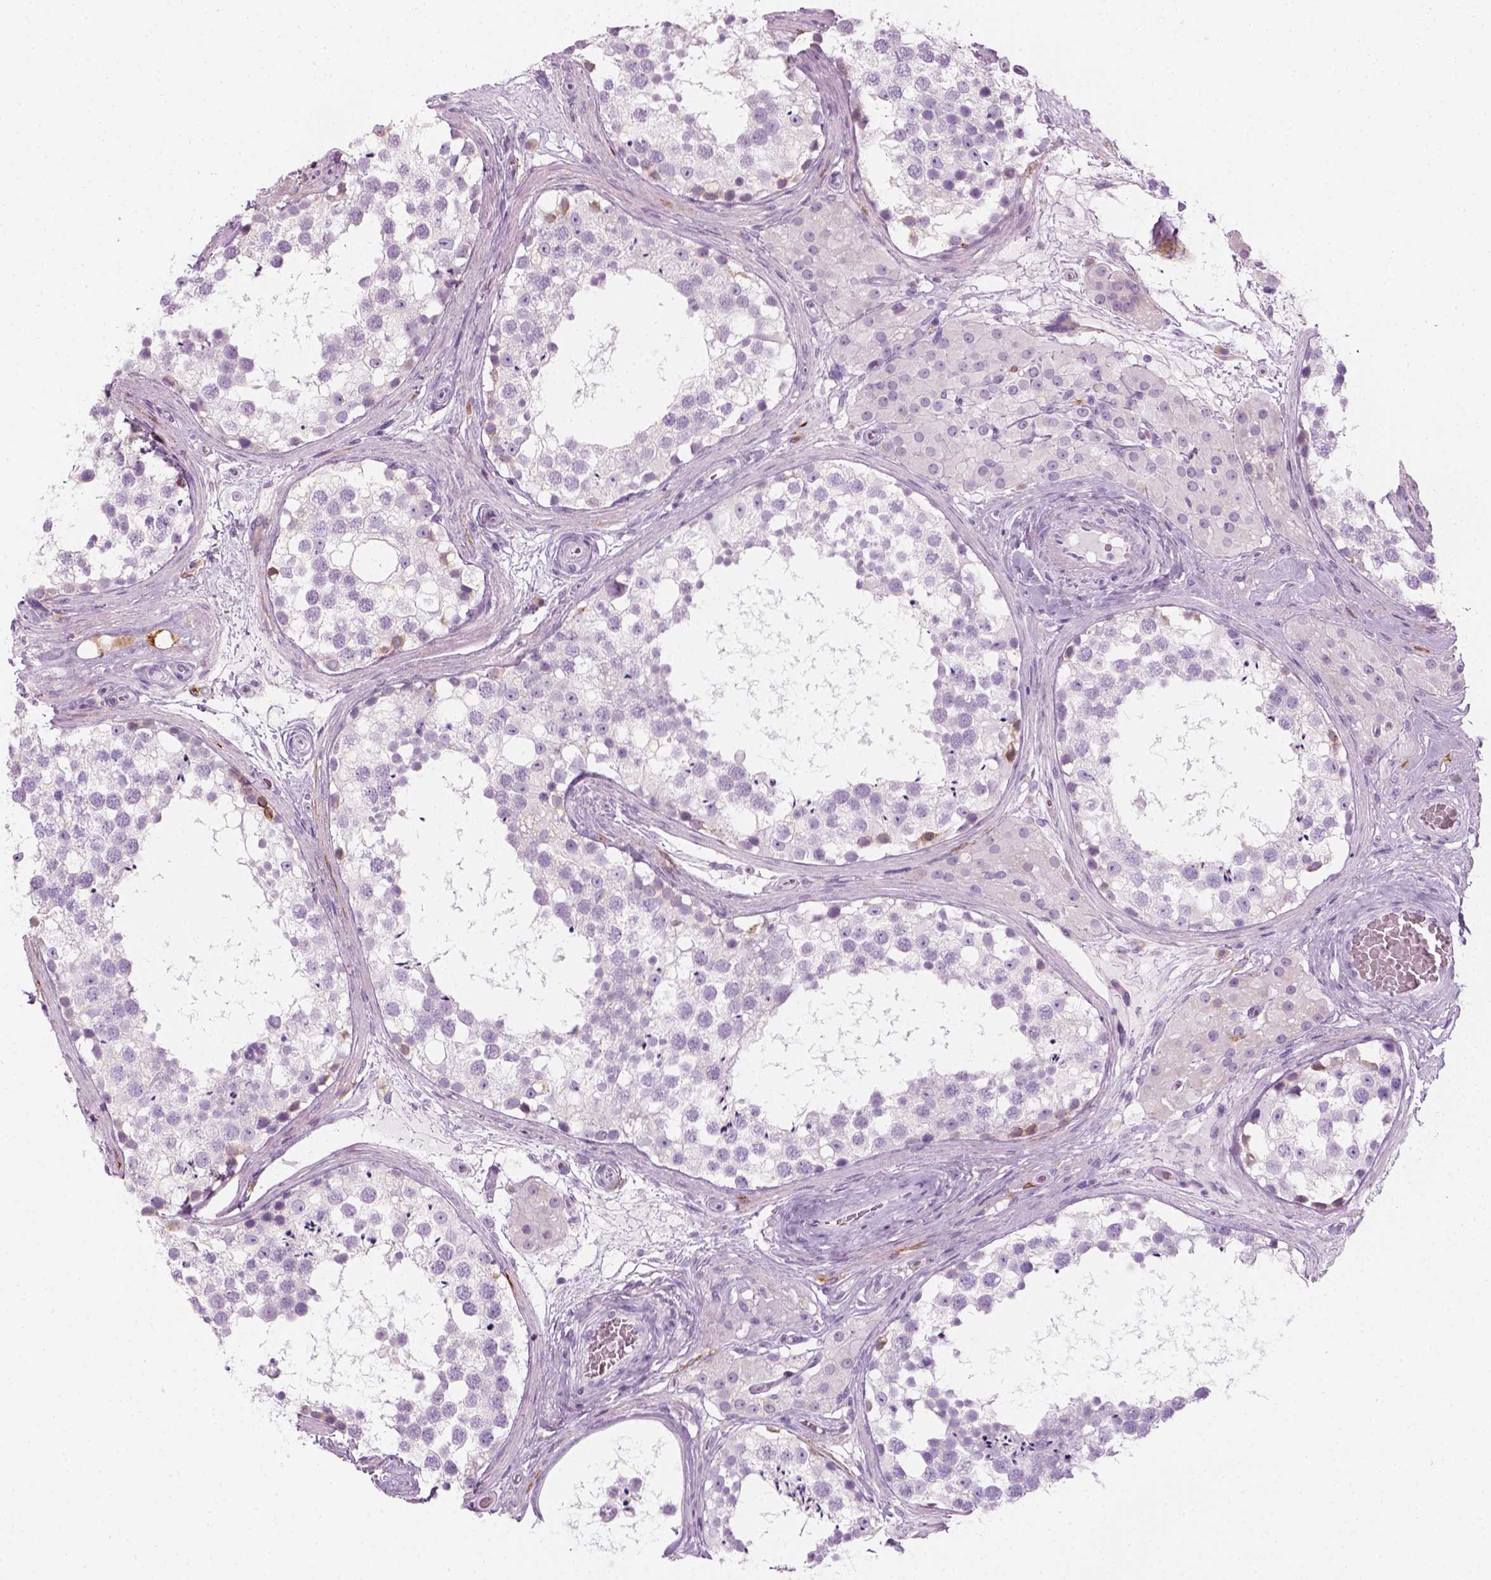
{"staining": {"intensity": "moderate", "quantity": "<25%", "location": "cytoplasmic/membranous"}, "tissue": "testis", "cell_type": "Cells in seminiferous ducts", "image_type": "normal", "snomed": [{"axis": "morphology", "description": "Normal tissue, NOS"}, {"axis": "morphology", "description": "Seminoma, NOS"}, {"axis": "topography", "description": "Testis"}], "caption": "IHC (DAB (3,3'-diaminobenzidine)) staining of unremarkable human testis shows moderate cytoplasmic/membranous protein positivity in about <25% of cells in seminiferous ducts. (DAB = brown stain, brightfield microscopy at high magnification).", "gene": "CES1", "patient": {"sex": "male", "age": 65}}